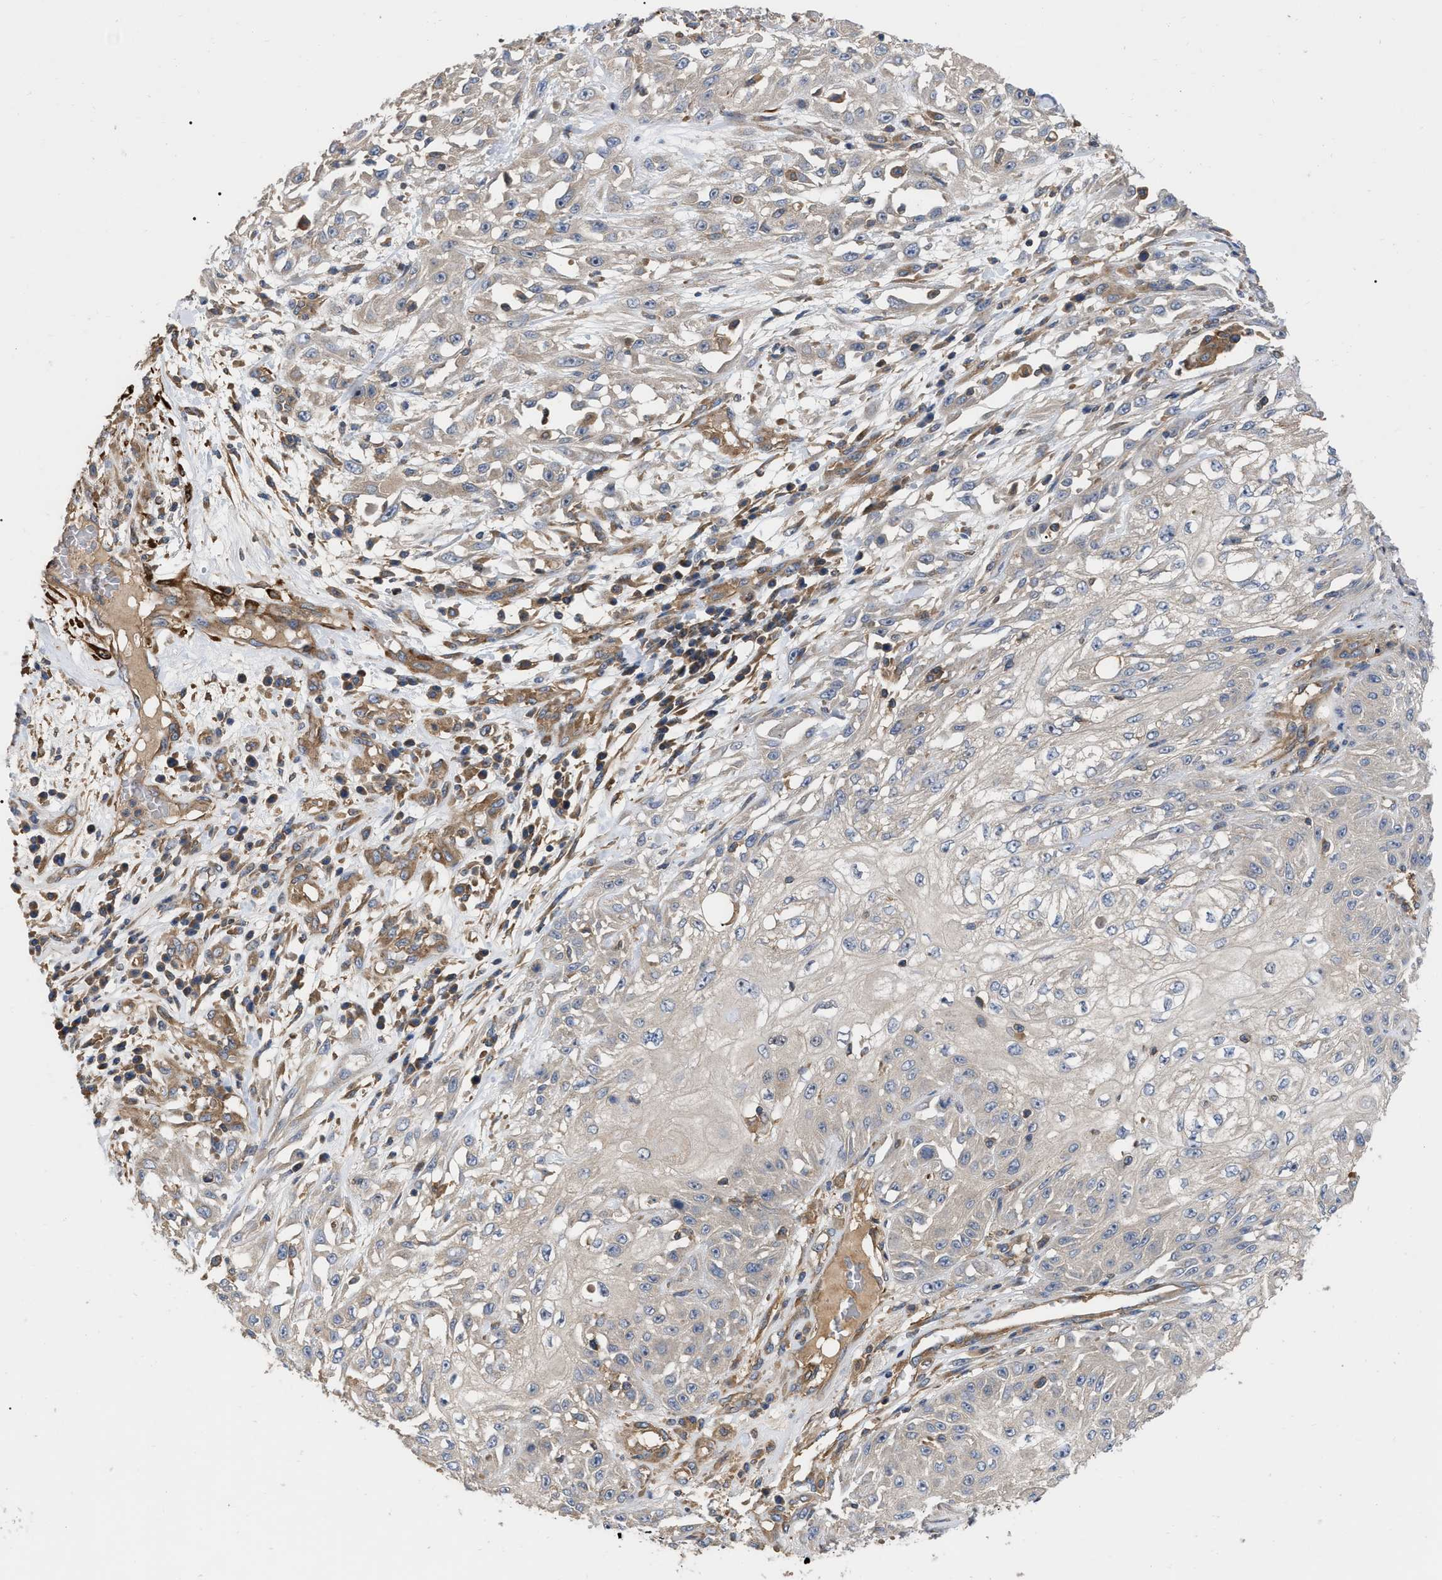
{"staining": {"intensity": "weak", "quantity": "25%-75%", "location": "cytoplasmic/membranous"}, "tissue": "skin cancer", "cell_type": "Tumor cells", "image_type": "cancer", "snomed": [{"axis": "morphology", "description": "Squamous cell carcinoma, NOS"}, {"axis": "morphology", "description": "Squamous cell carcinoma, metastatic, NOS"}, {"axis": "topography", "description": "Skin"}, {"axis": "topography", "description": "Lymph node"}], "caption": "Approximately 25%-75% of tumor cells in human metastatic squamous cell carcinoma (skin) reveal weak cytoplasmic/membranous protein positivity as visualized by brown immunohistochemical staining.", "gene": "RABEP1", "patient": {"sex": "male", "age": 75}}